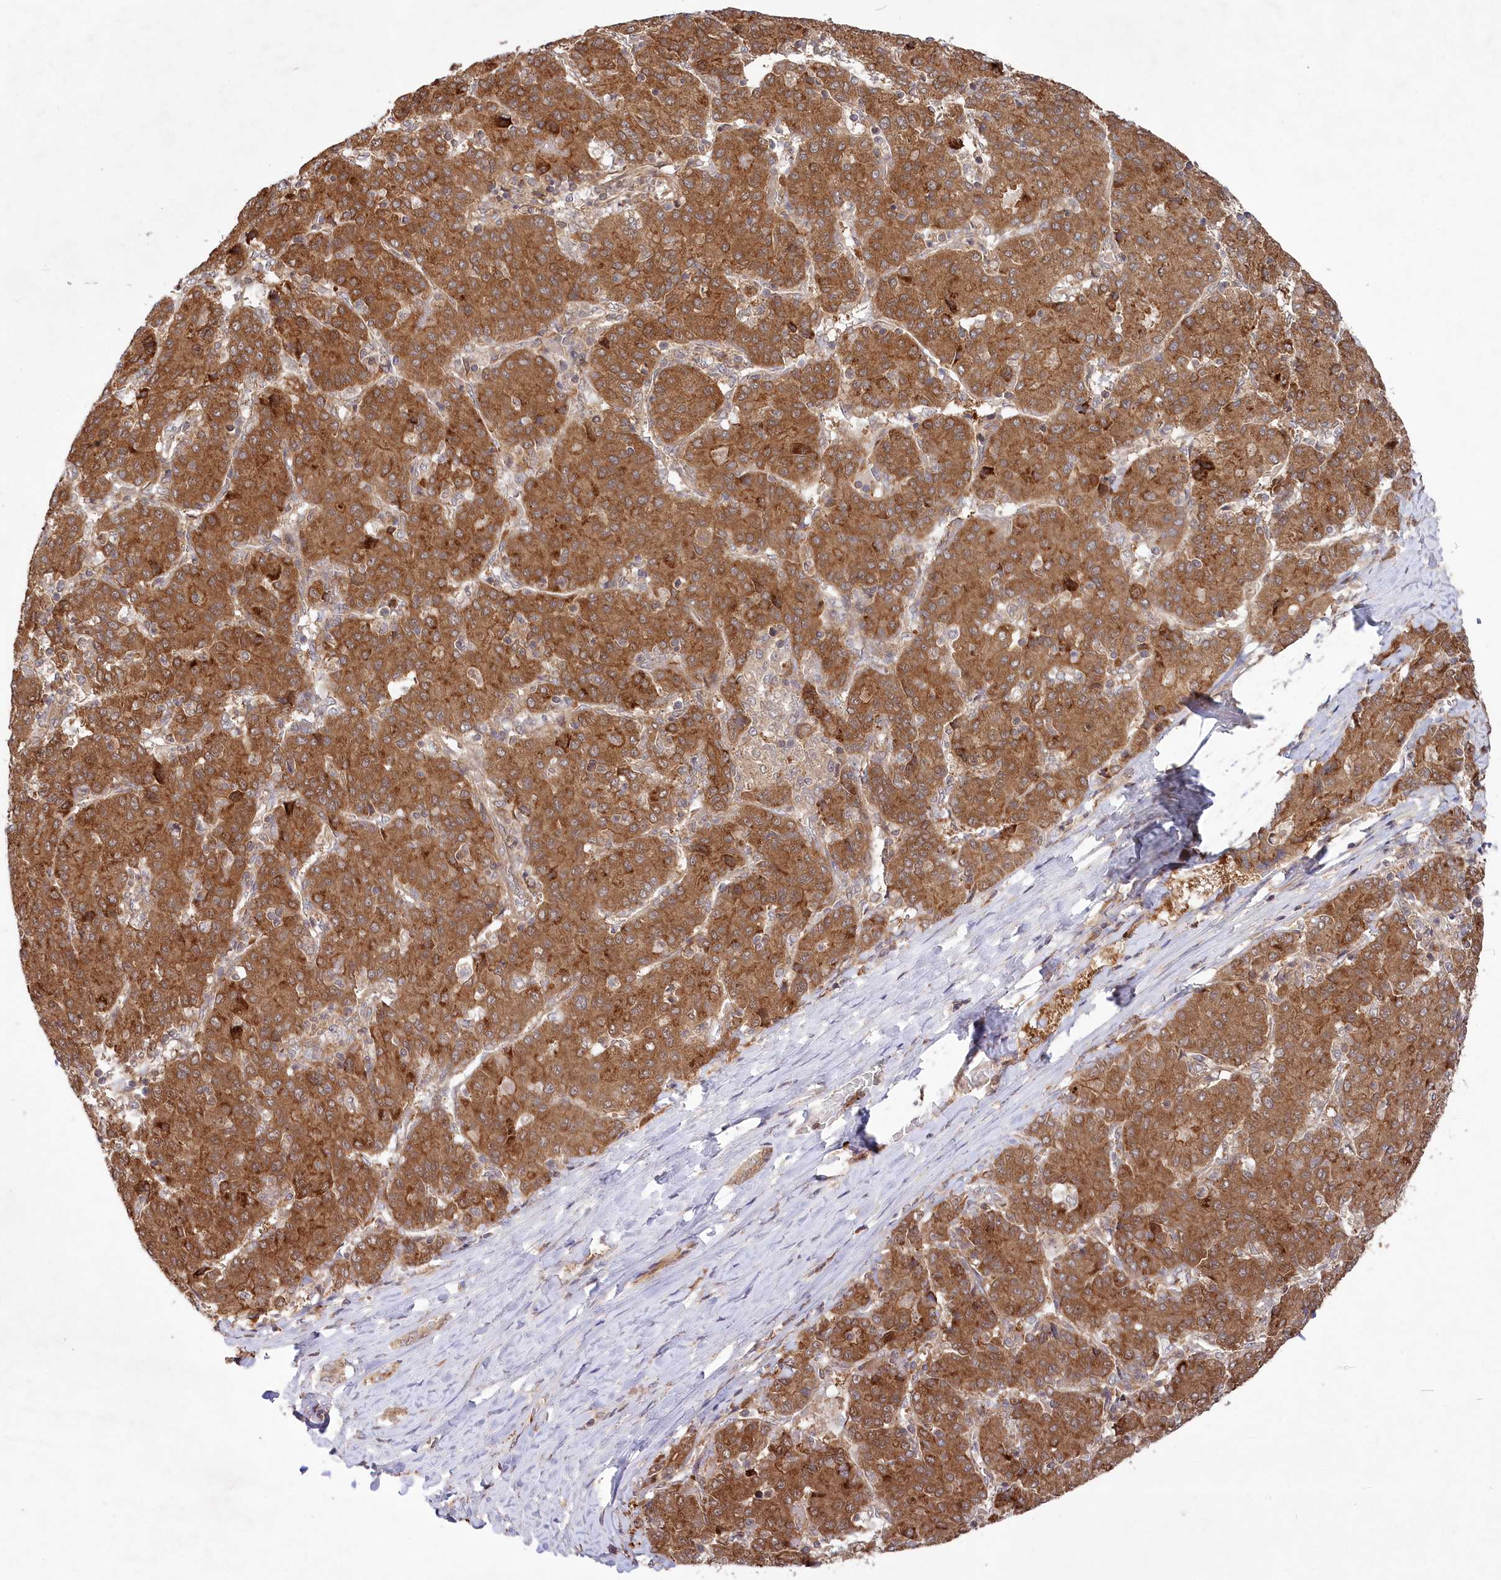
{"staining": {"intensity": "strong", "quantity": ">75%", "location": "cytoplasmic/membranous"}, "tissue": "liver cancer", "cell_type": "Tumor cells", "image_type": "cancer", "snomed": [{"axis": "morphology", "description": "Carcinoma, Hepatocellular, NOS"}, {"axis": "topography", "description": "Liver"}], "caption": "An immunohistochemistry histopathology image of tumor tissue is shown. Protein staining in brown labels strong cytoplasmic/membranous positivity in liver cancer (hepatocellular carcinoma) within tumor cells.", "gene": "TBCA", "patient": {"sex": "male", "age": 65}}